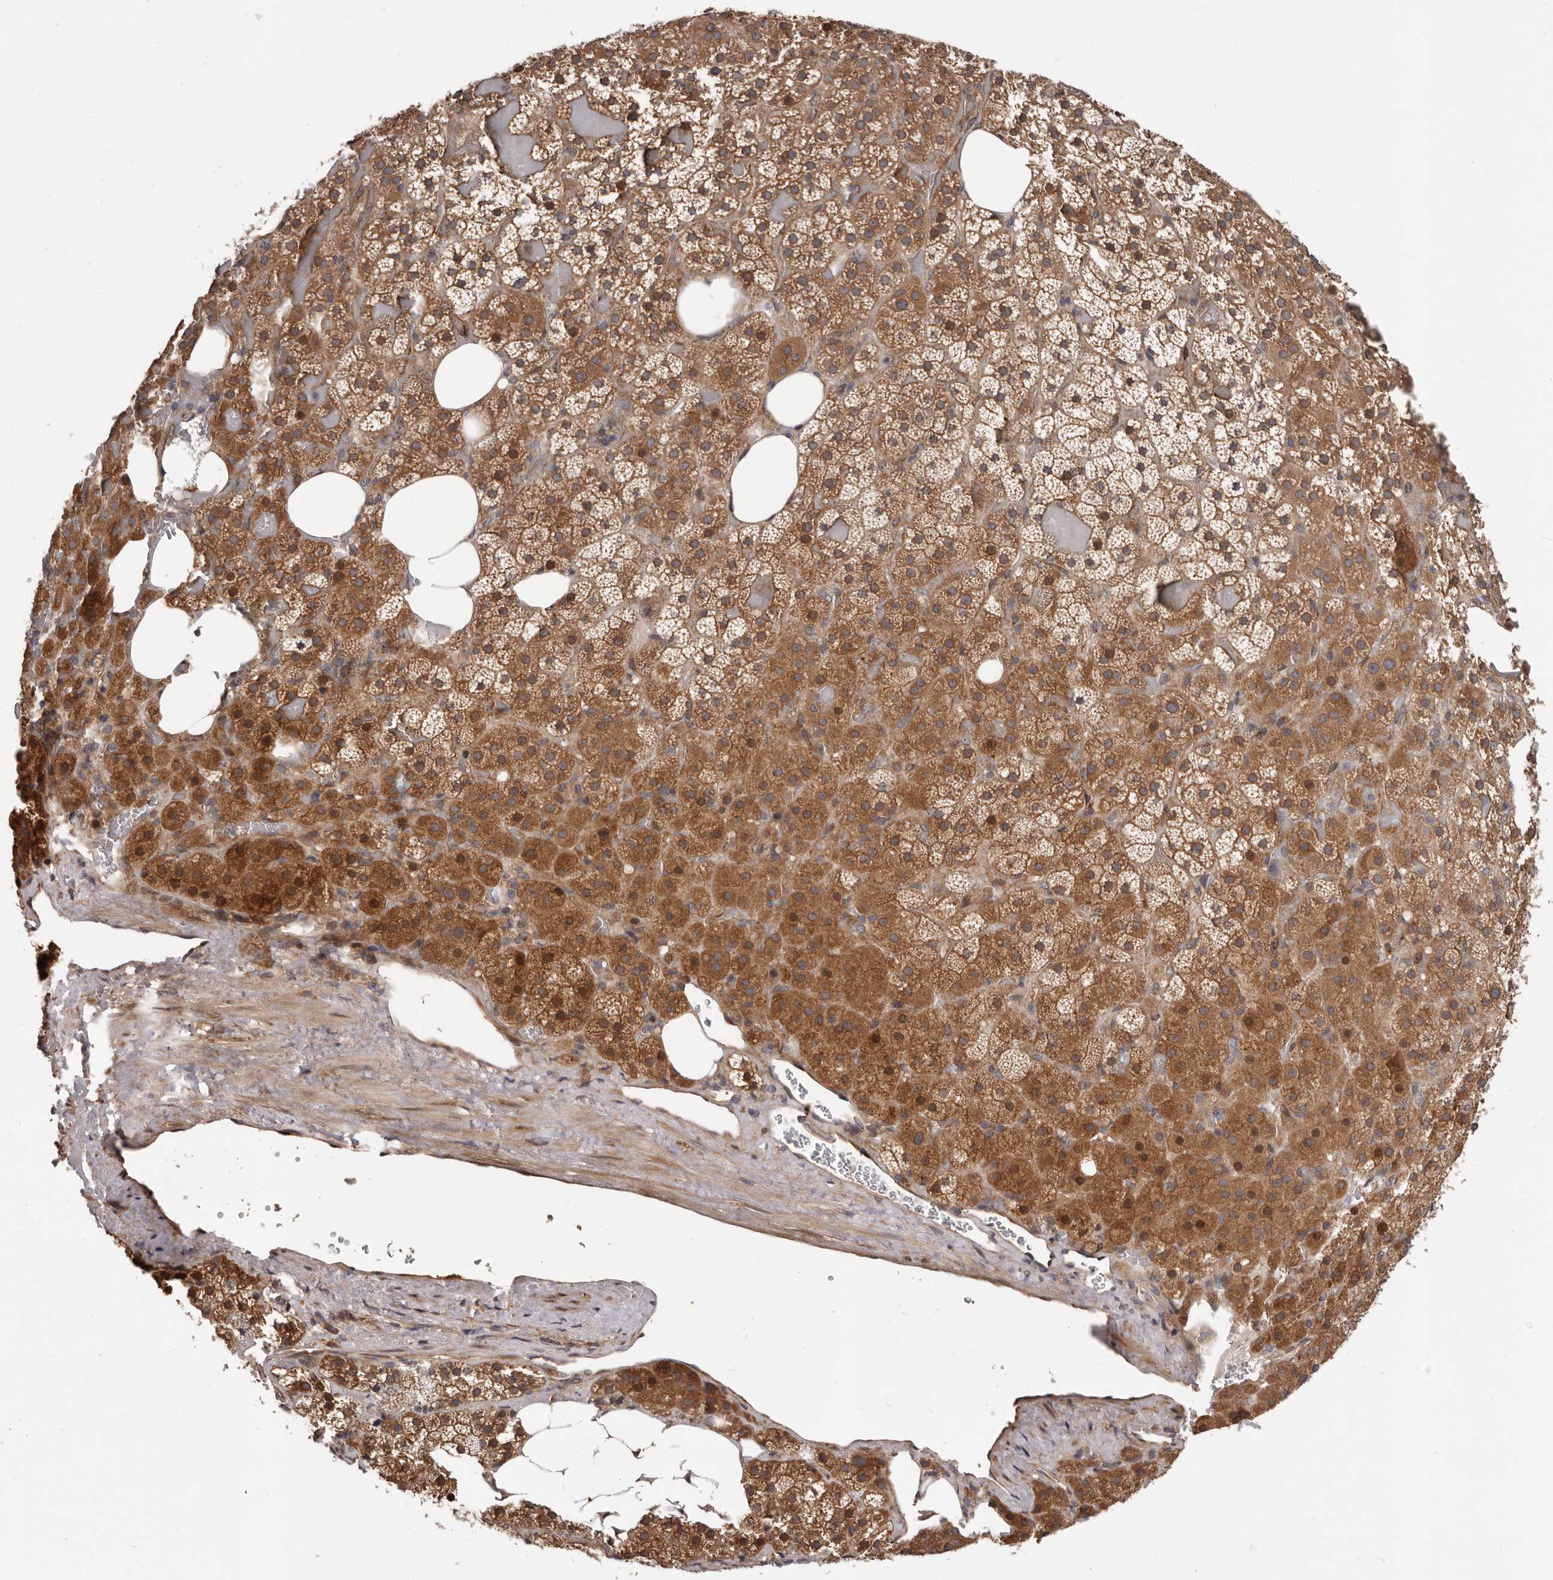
{"staining": {"intensity": "moderate", "quantity": ">75%", "location": "cytoplasmic/membranous"}, "tissue": "adrenal gland", "cell_type": "Glandular cells", "image_type": "normal", "snomed": [{"axis": "morphology", "description": "Normal tissue, NOS"}, {"axis": "topography", "description": "Adrenal gland"}], "caption": "Brown immunohistochemical staining in unremarkable adrenal gland reveals moderate cytoplasmic/membranous expression in about >75% of glandular cells.", "gene": "VPS37A", "patient": {"sex": "female", "age": 59}}